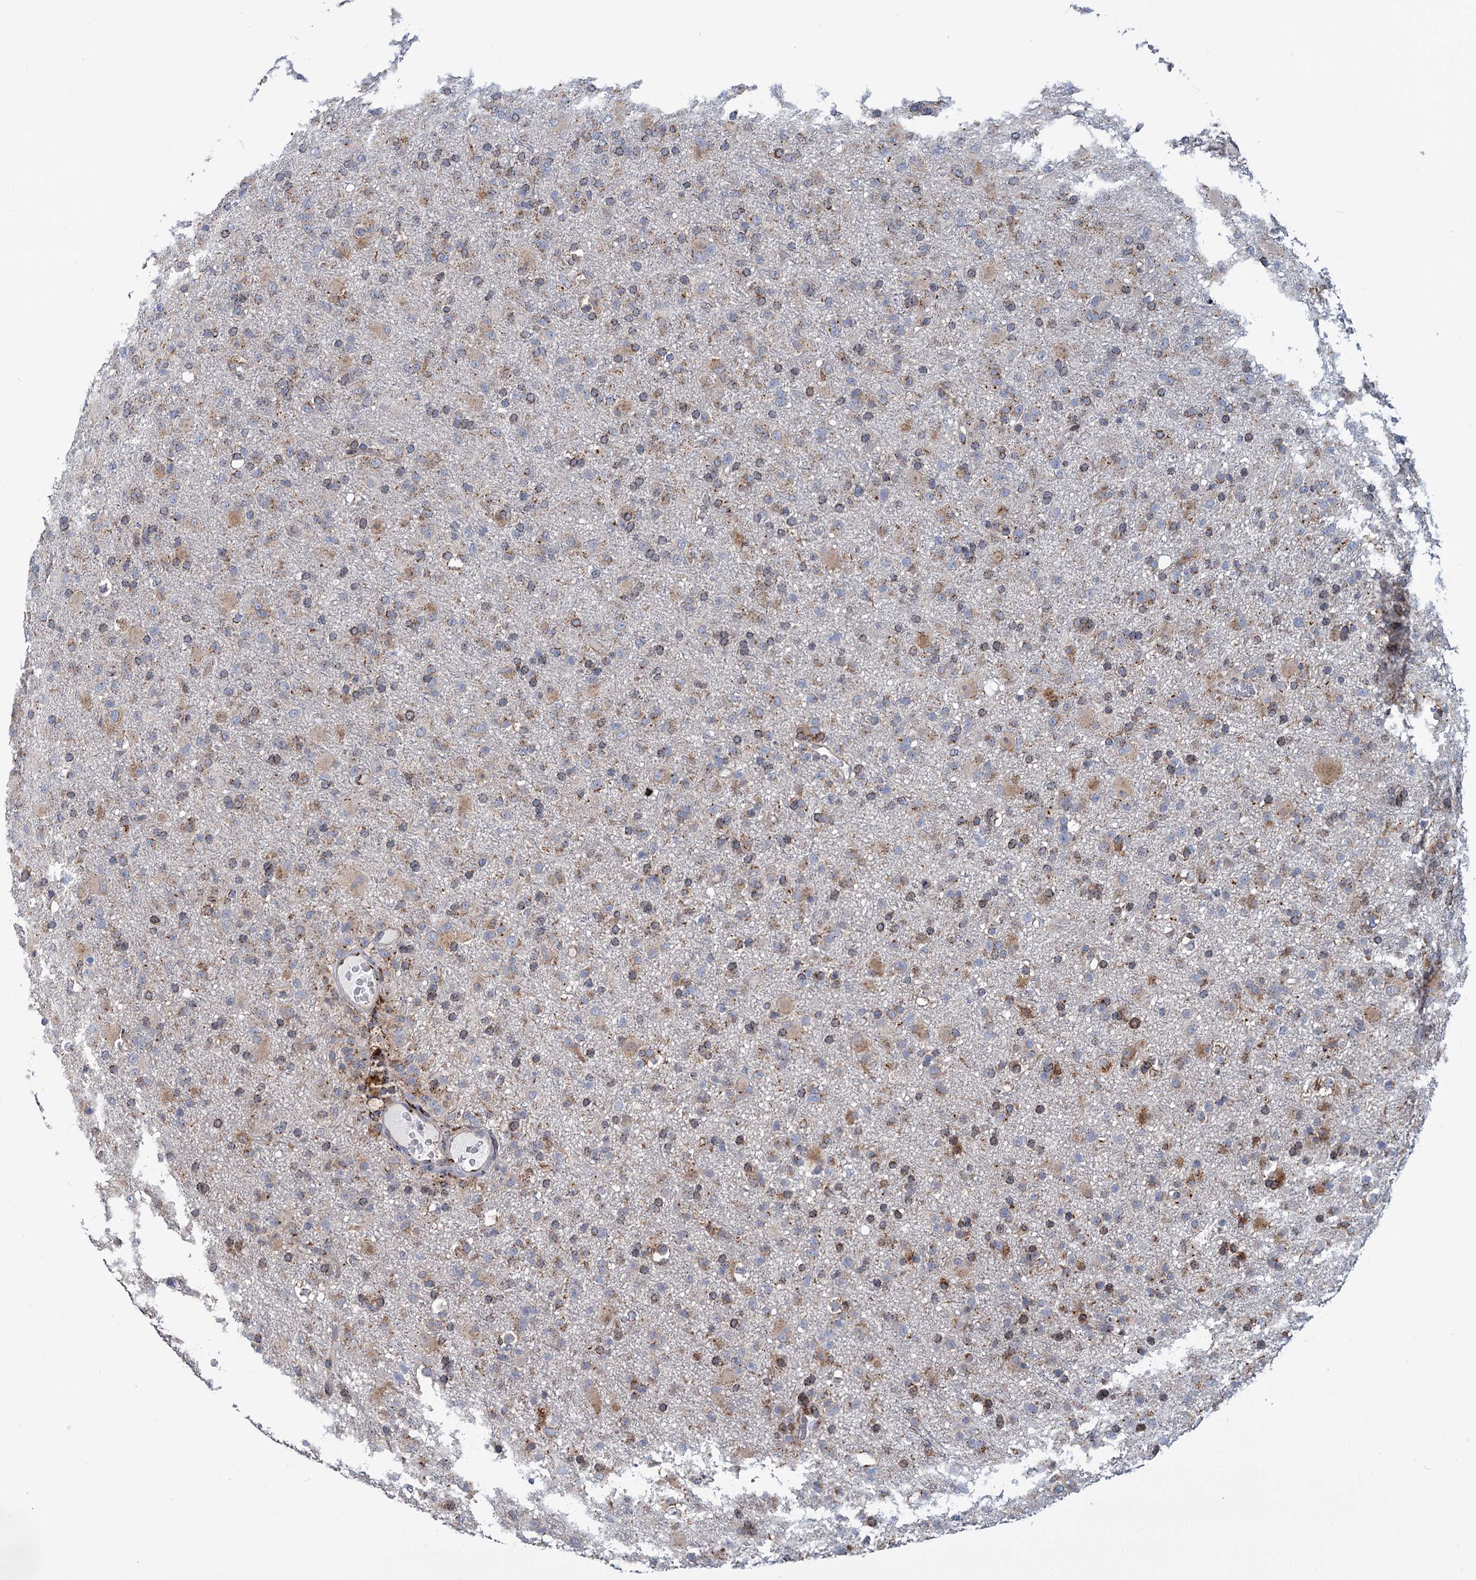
{"staining": {"intensity": "moderate", "quantity": "25%-75%", "location": "cytoplasmic/membranous"}, "tissue": "glioma", "cell_type": "Tumor cells", "image_type": "cancer", "snomed": [{"axis": "morphology", "description": "Glioma, malignant, Low grade"}, {"axis": "topography", "description": "Brain"}], "caption": "Immunohistochemical staining of glioma reveals medium levels of moderate cytoplasmic/membranous positivity in about 25%-75% of tumor cells.", "gene": "SUPT20H", "patient": {"sex": "male", "age": 65}}